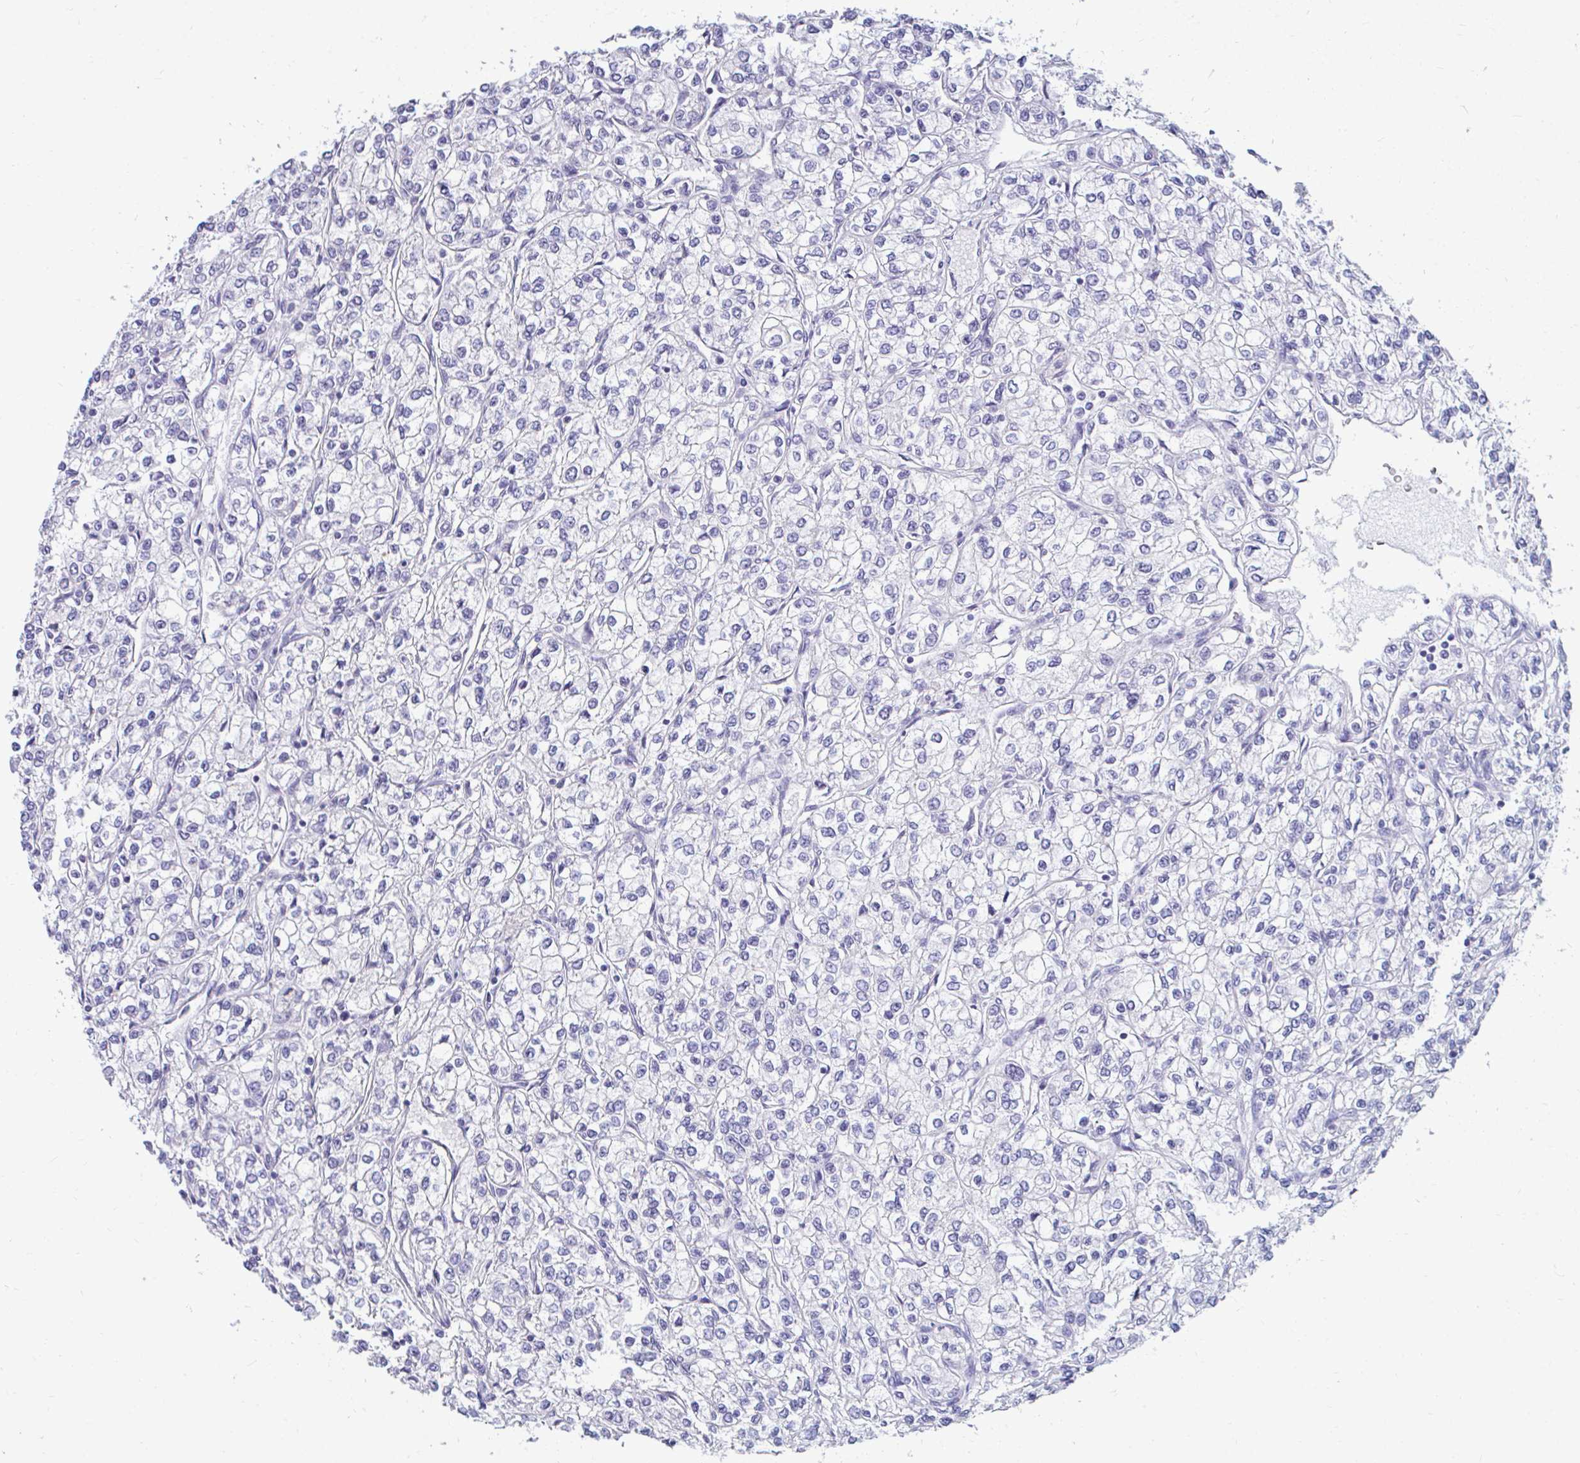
{"staining": {"intensity": "negative", "quantity": "none", "location": "none"}, "tissue": "renal cancer", "cell_type": "Tumor cells", "image_type": "cancer", "snomed": [{"axis": "morphology", "description": "Adenocarcinoma, NOS"}, {"axis": "topography", "description": "Kidney"}], "caption": "Immunohistochemistry (IHC) photomicrograph of renal adenocarcinoma stained for a protein (brown), which demonstrates no expression in tumor cells.", "gene": "CSE1L", "patient": {"sex": "male", "age": 80}}